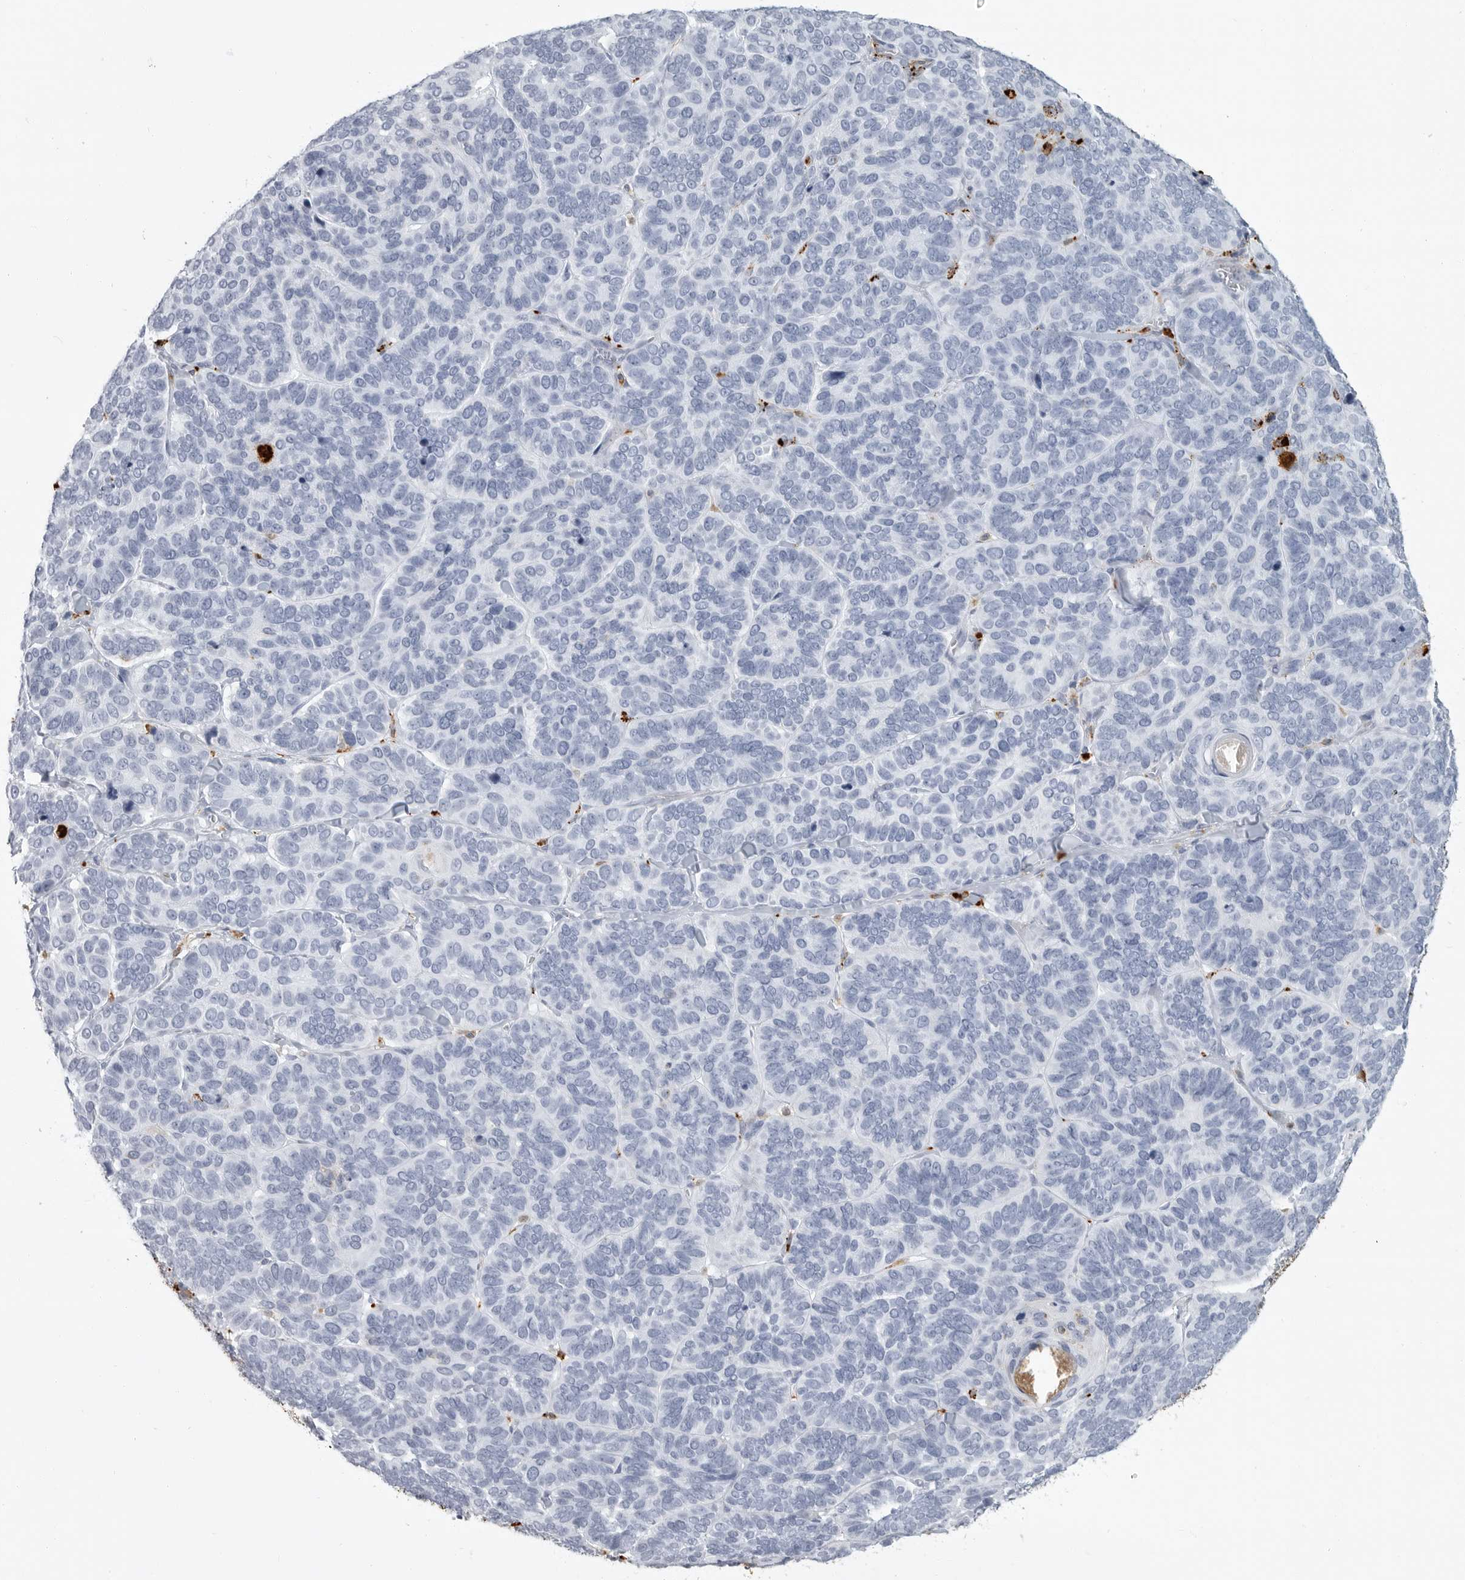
{"staining": {"intensity": "negative", "quantity": "none", "location": "none"}, "tissue": "skin cancer", "cell_type": "Tumor cells", "image_type": "cancer", "snomed": [{"axis": "morphology", "description": "Basal cell carcinoma"}, {"axis": "topography", "description": "Skin"}], "caption": "Tumor cells are negative for brown protein staining in basal cell carcinoma (skin).", "gene": "IFI30", "patient": {"sex": "male", "age": 62}}